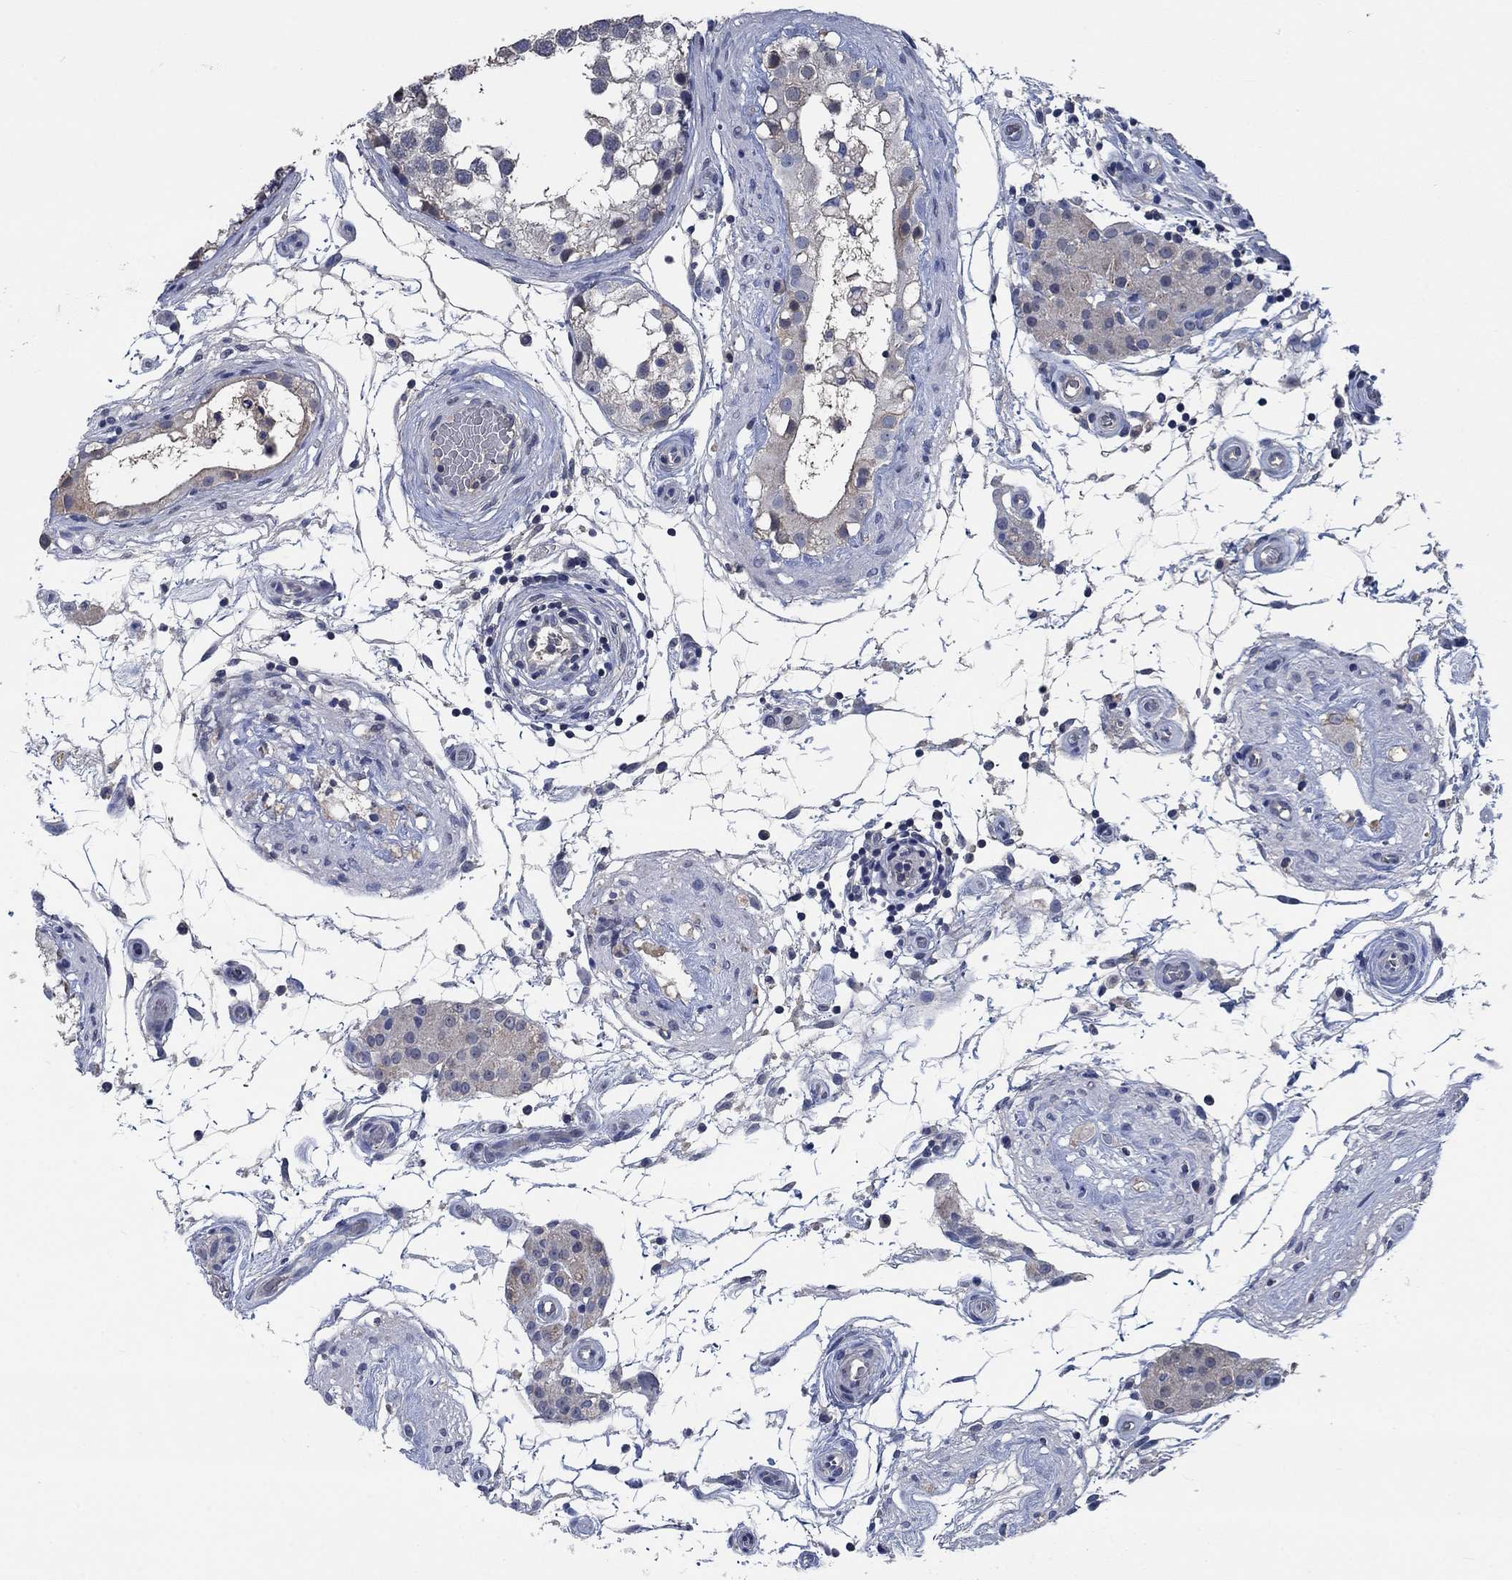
{"staining": {"intensity": "weak", "quantity": "<25%", "location": "cytoplasmic/membranous"}, "tissue": "testis", "cell_type": "Cells in seminiferous ducts", "image_type": "normal", "snomed": [{"axis": "morphology", "description": "Normal tissue, NOS"}, {"axis": "morphology", "description": "Seminoma, NOS"}, {"axis": "topography", "description": "Testis"}], "caption": "An immunohistochemistry micrograph of normal testis is shown. There is no staining in cells in seminiferous ducts of testis.", "gene": "OBSCN", "patient": {"sex": "male", "age": 65}}